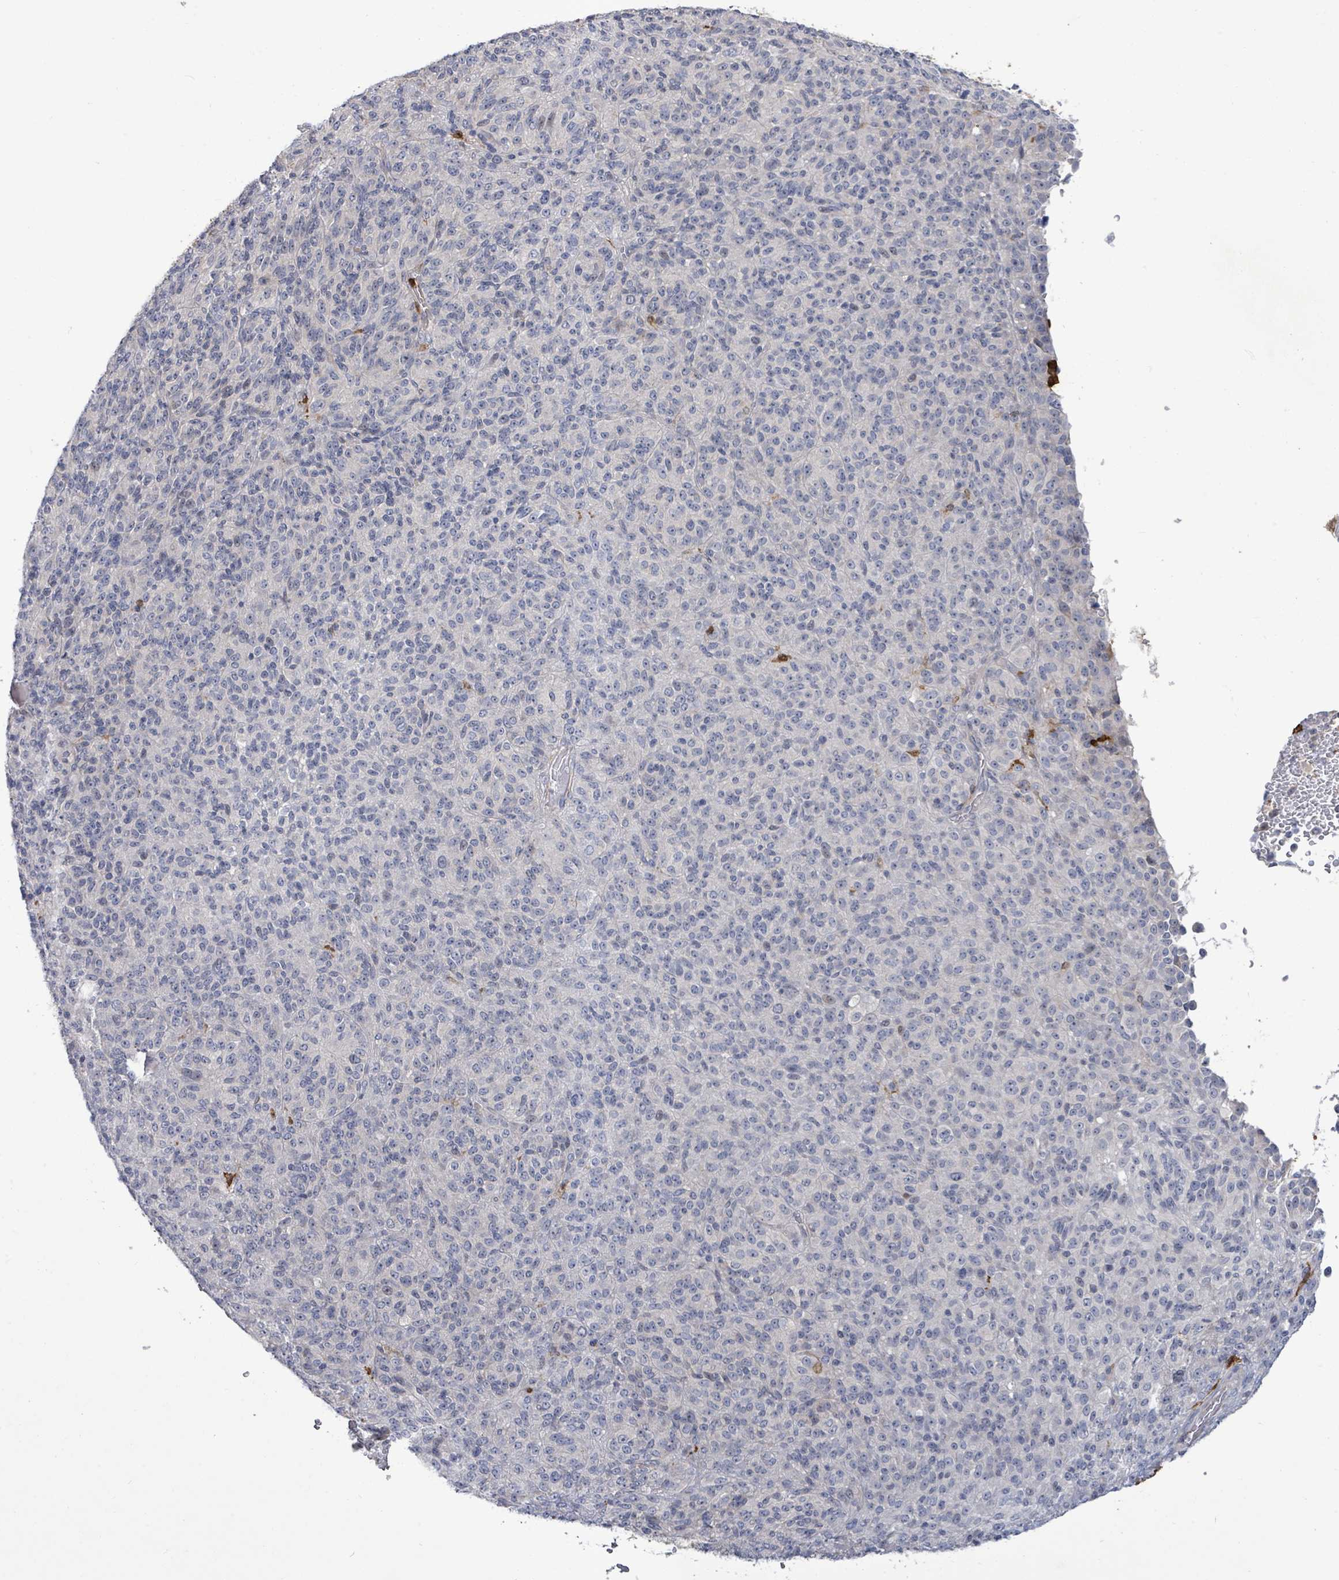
{"staining": {"intensity": "negative", "quantity": "none", "location": "none"}, "tissue": "melanoma", "cell_type": "Tumor cells", "image_type": "cancer", "snomed": [{"axis": "morphology", "description": "Malignant melanoma, Metastatic site"}, {"axis": "topography", "description": "Brain"}], "caption": "This is an immunohistochemistry (IHC) photomicrograph of human malignant melanoma (metastatic site). There is no staining in tumor cells.", "gene": "FAM210A", "patient": {"sex": "female", "age": 56}}